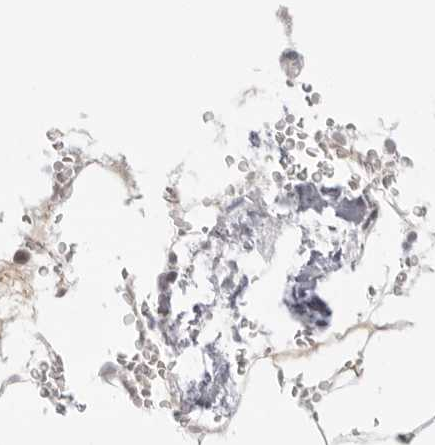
{"staining": {"intensity": "weak", "quantity": "<25%", "location": "cytoplasmic/membranous,nuclear"}, "tissue": "bone marrow", "cell_type": "Hematopoietic cells", "image_type": "normal", "snomed": [{"axis": "morphology", "description": "Normal tissue, NOS"}, {"axis": "topography", "description": "Bone marrow"}], "caption": "DAB immunohistochemical staining of unremarkable human bone marrow exhibits no significant staining in hematopoietic cells.", "gene": "MED18", "patient": {"sex": "male", "age": 70}}